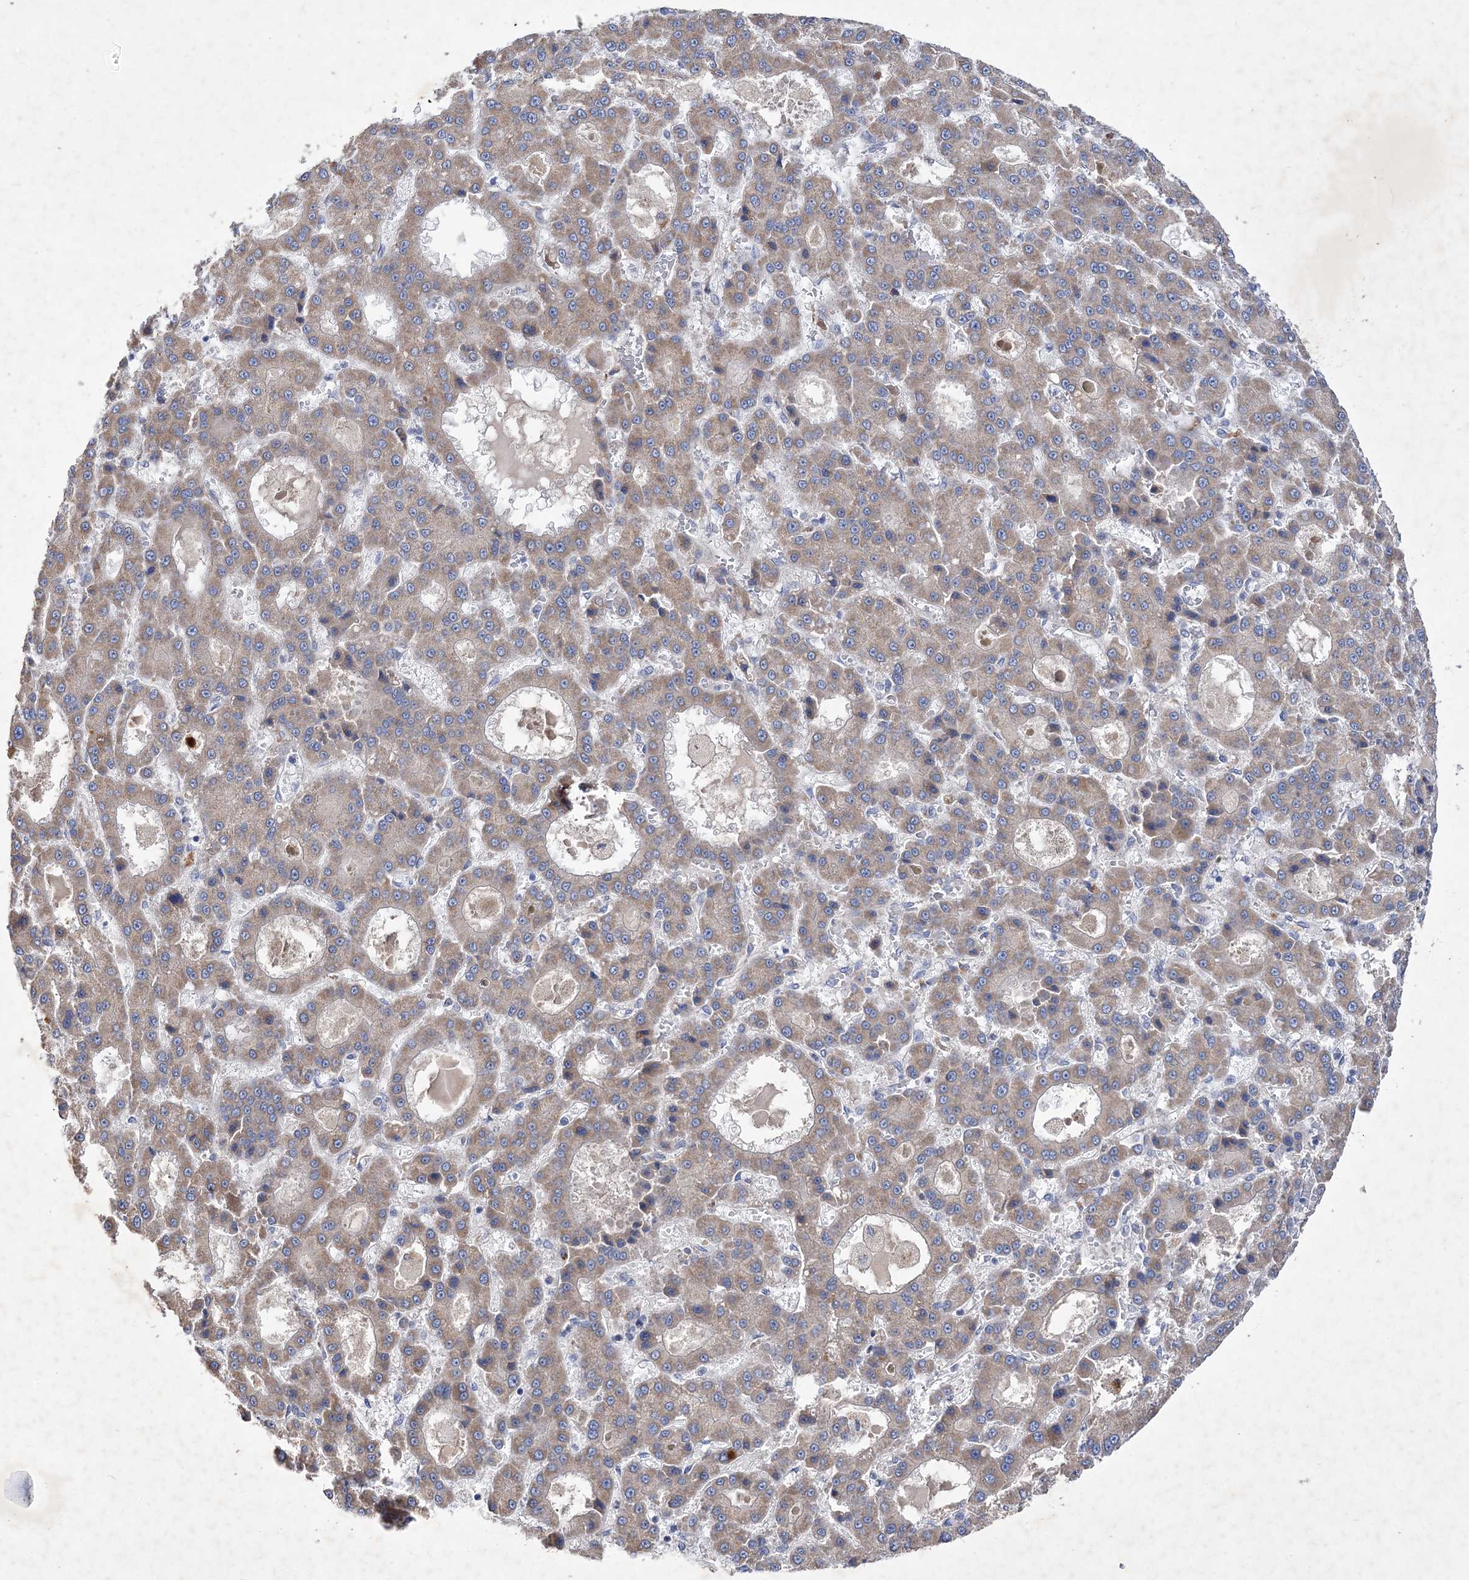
{"staining": {"intensity": "weak", "quantity": ">75%", "location": "cytoplasmic/membranous"}, "tissue": "liver cancer", "cell_type": "Tumor cells", "image_type": "cancer", "snomed": [{"axis": "morphology", "description": "Carcinoma, Hepatocellular, NOS"}, {"axis": "topography", "description": "Liver"}], "caption": "Weak cytoplasmic/membranous protein positivity is seen in approximately >75% of tumor cells in liver hepatocellular carcinoma.", "gene": "METTL8", "patient": {"sex": "male", "age": 70}}